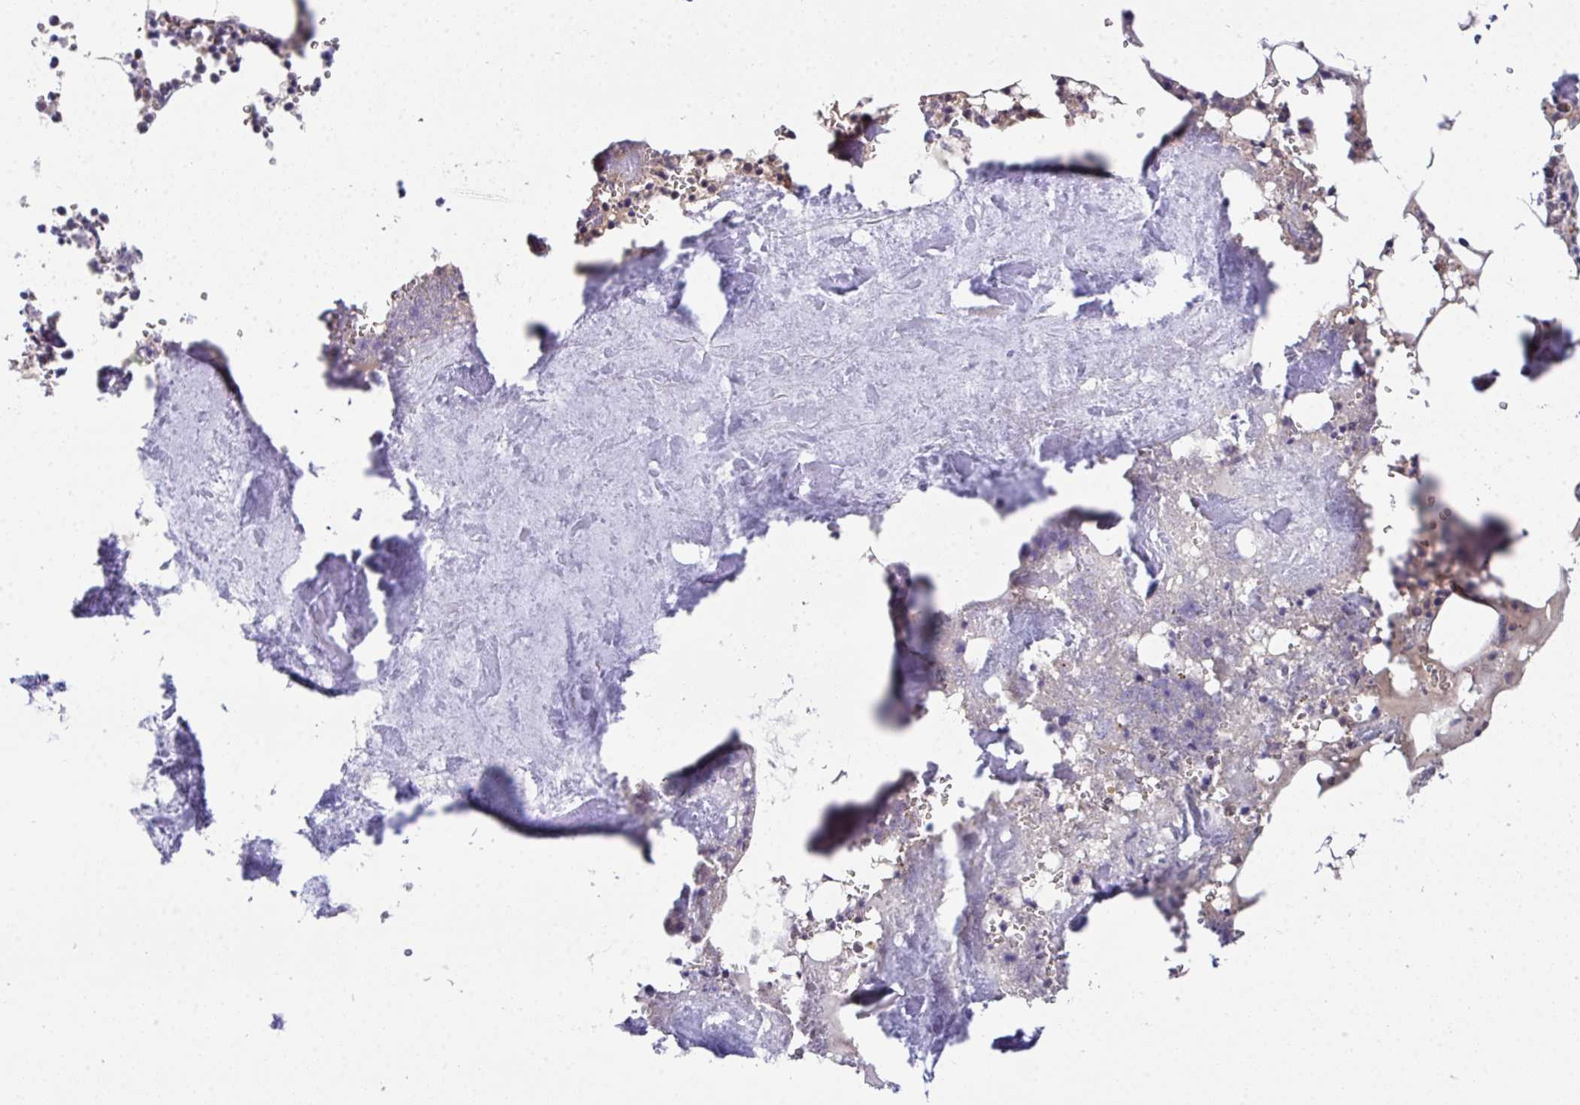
{"staining": {"intensity": "negative", "quantity": "none", "location": "none"}, "tissue": "bone marrow", "cell_type": "Hematopoietic cells", "image_type": "normal", "snomed": [{"axis": "morphology", "description": "Normal tissue, NOS"}, {"axis": "topography", "description": "Bone marrow"}], "caption": "IHC histopathology image of benign bone marrow: human bone marrow stained with DAB shows no significant protein expression in hematopoietic cells. (Brightfield microscopy of DAB (3,3'-diaminobenzidine) IHC at high magnification).", "gene": "GLTPD2", "patient": {"sex": "male", "age": 54}}